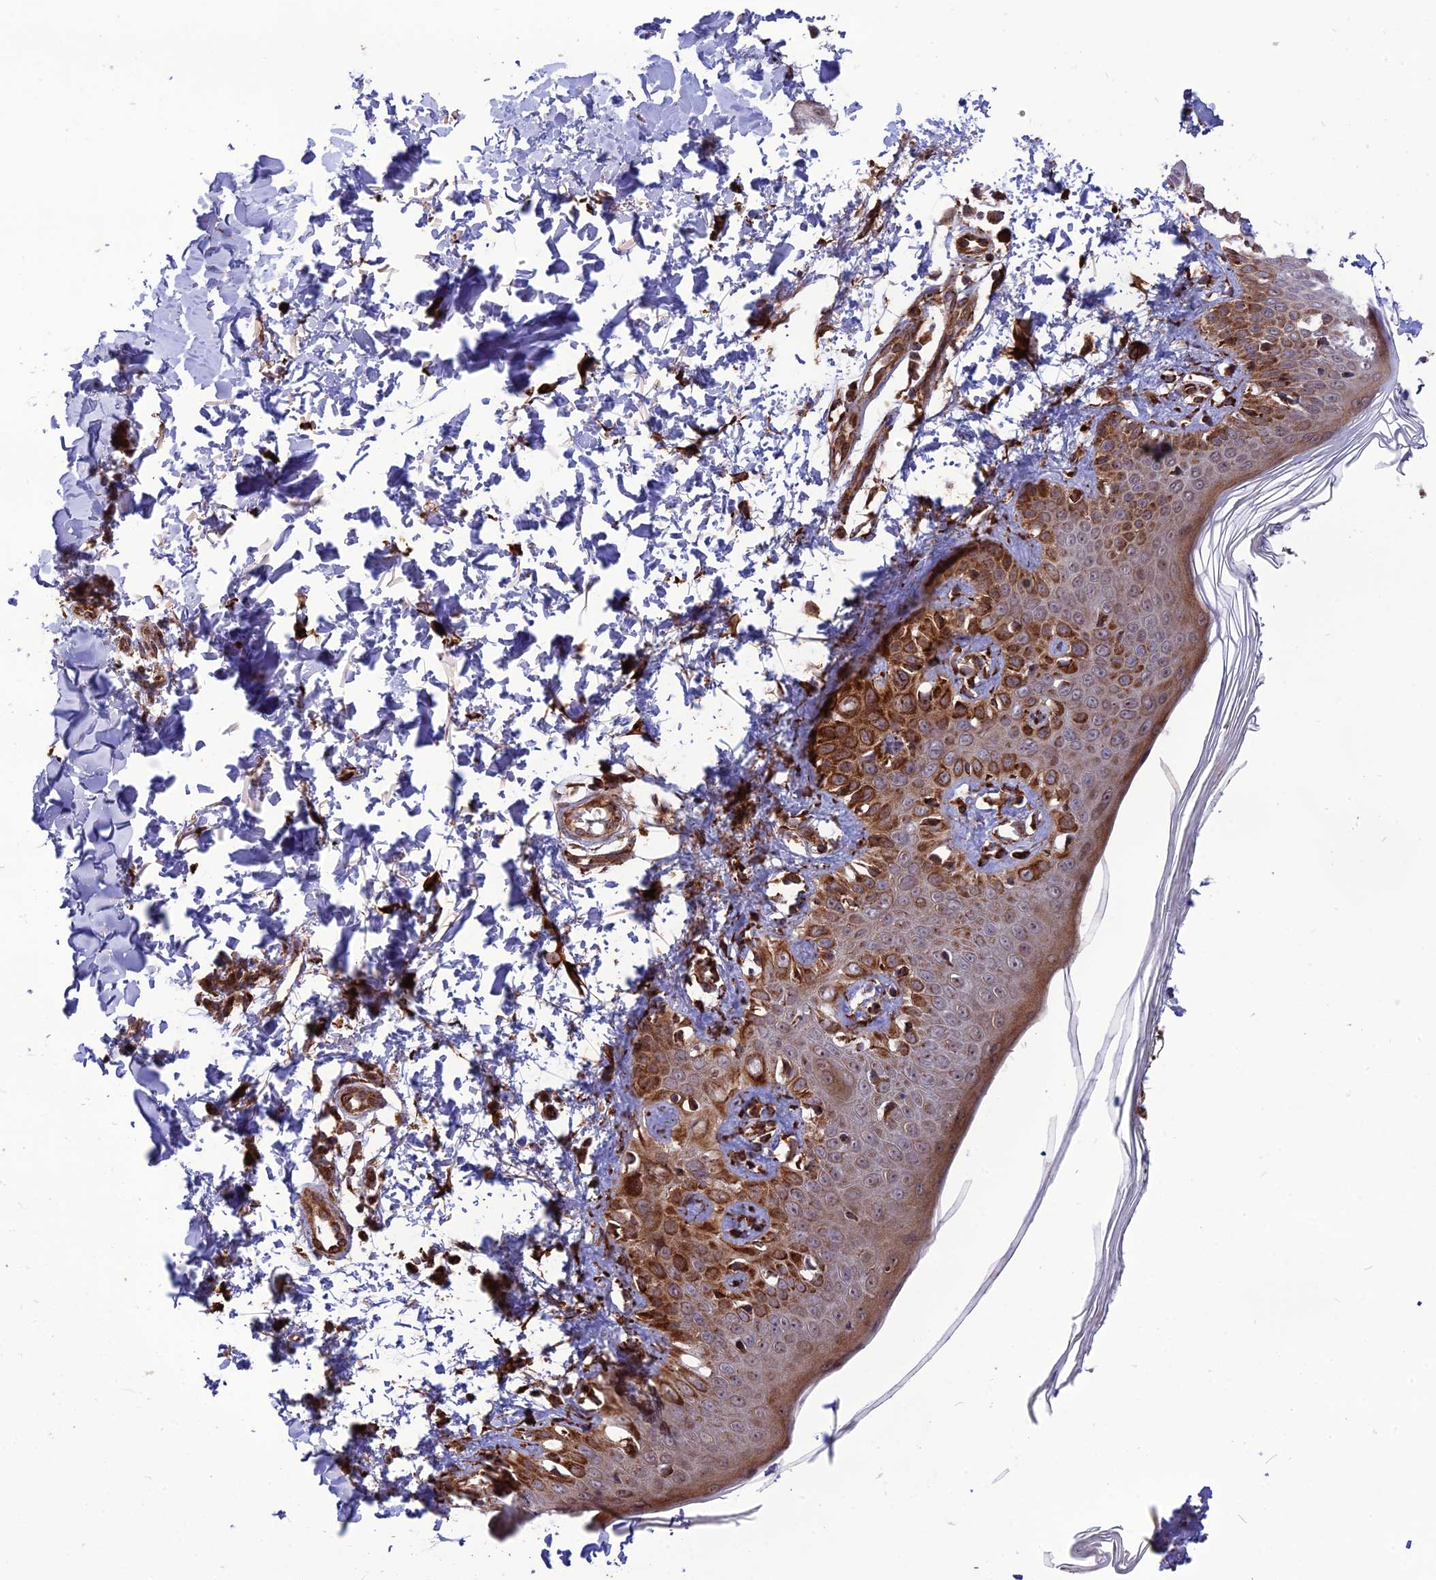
{"staining": {"intensity": "moderate", "quantity": "25%-75%", "location": "cytoplasmic/membranous"}, "tissue": "skin", "cell_type": "Fibroblasts", "image_type": "normal", "snomed": [{"axis": "morphology", "description": "Normal tissue, NOS"}, {"axis": "topography", "description": "Skin"}], "caption": "A micrograph of human skin stained for a protein reveals moderate cytoplasmic/membranous brown staining in fibroblasts.", "gene": "CRTAP", "patient": {"sex": "male", "age": 37}}